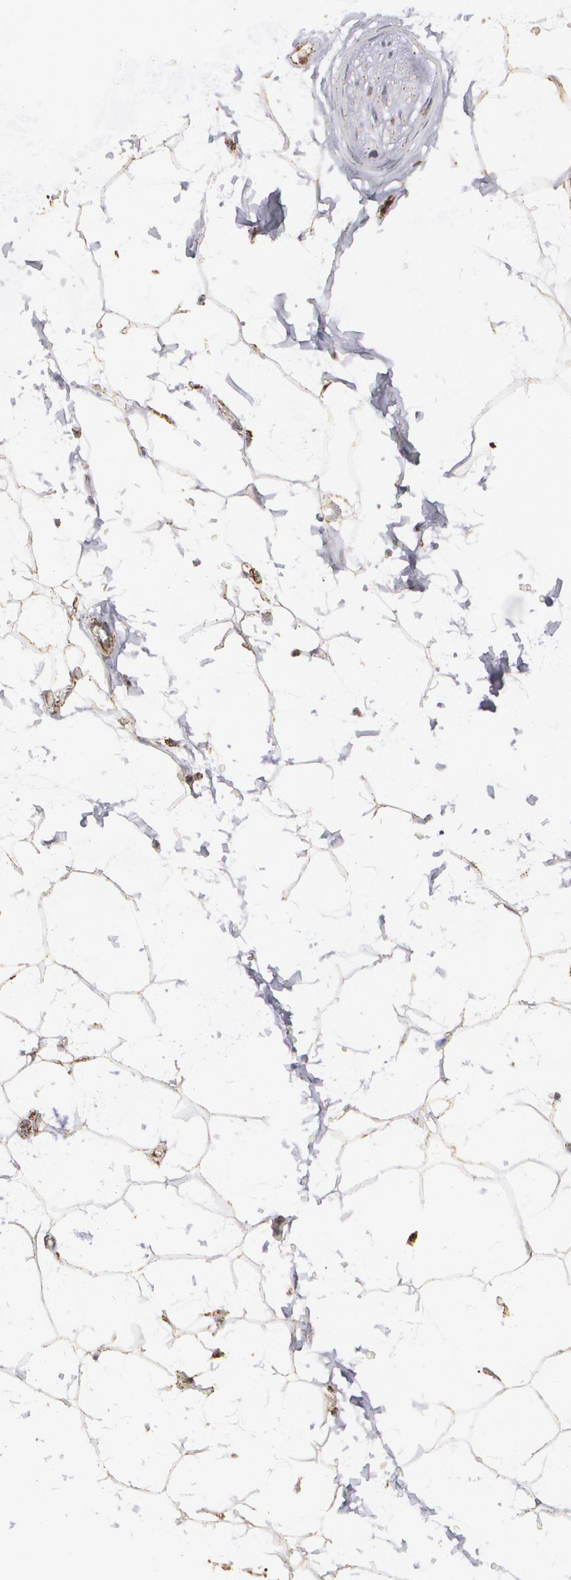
{"staining": {"intensity": "weak", "quantity": ">75%", "location": "cytoplasmic/membranous"}, "tissue": "adipose tissue", "cell_type": "Adipocytes", "image_type": "normal", "snomed": [{"axis": "morphology", "description": "Normal tissue, NOS"}, {"axis": "topography", "description": "Soft tissue"}], "caption": "Adipose tissue was stained to show a protein in brown. There is low levels of weak cytoplasmic/membranous positivity in about >75% of adipocytes. The protein is stained brown, and the nuclei are stained in blue (DAB (3,3'-diaminobenzidine) IHC with brightfield microscopy, high magnification).", "gene": "HSPD1", "patient": {"sex": "male", "age": 72}}